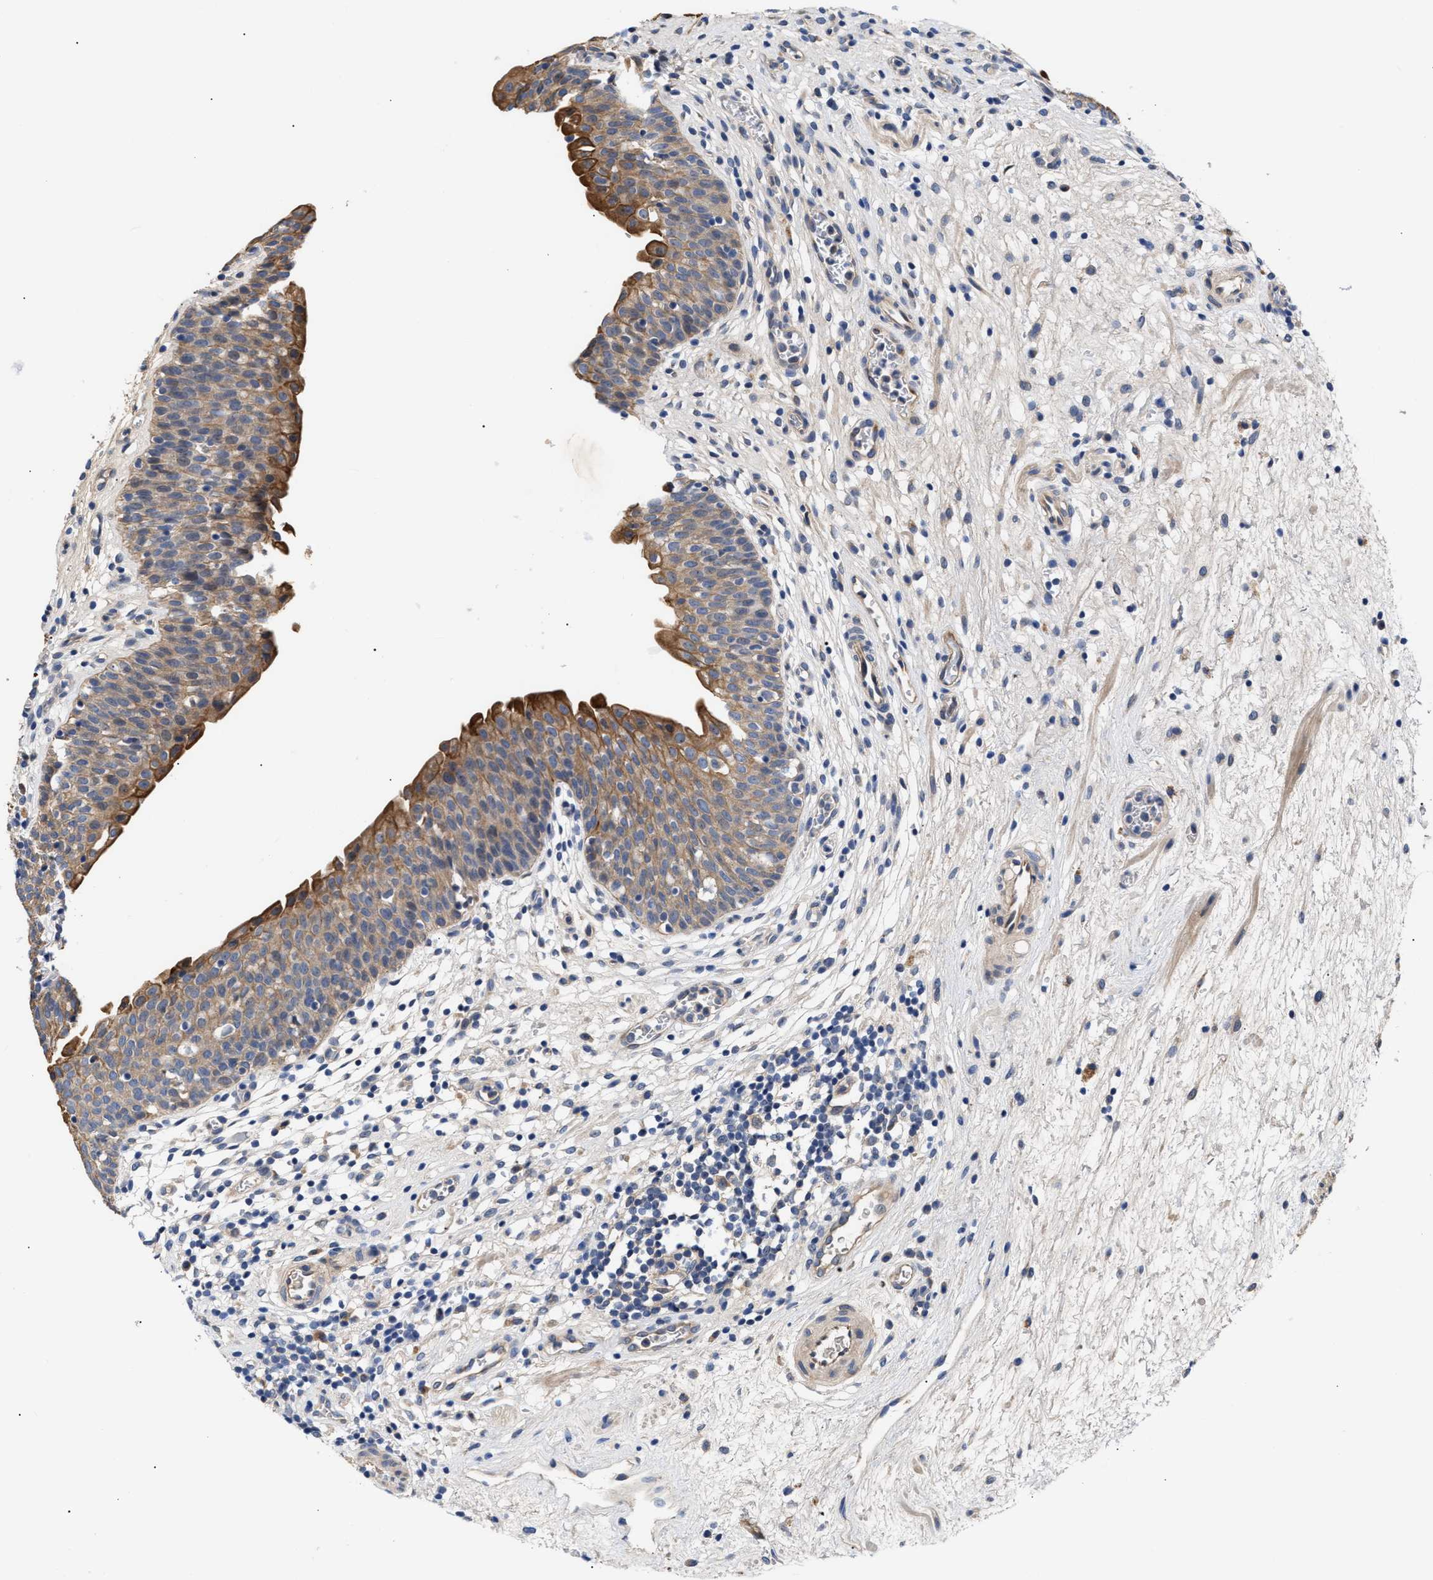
{"staining": {"intensity": "moderate", "quantity": ">75%", "location": "cytoplasmic/membranous"}, "tissue": "urinary bladder", "cell_type": "Urothelial cells", "image_type": "normal", "snomed": [{"axis": "morphology", "description": "Normal tissue, NOS"}, {"axis": "topography", "description": "Urinary bladder"}], "caption": "Immunohistochemistry (IHC) image of normal human urinary bladder stained for a protein (brown), which displays medium levels of moderate cytoplasmic/membranous staining in about >75% of urothelial cells.", "gene": "CCDC146", "patient": {"sex": "male", "age": 37}}